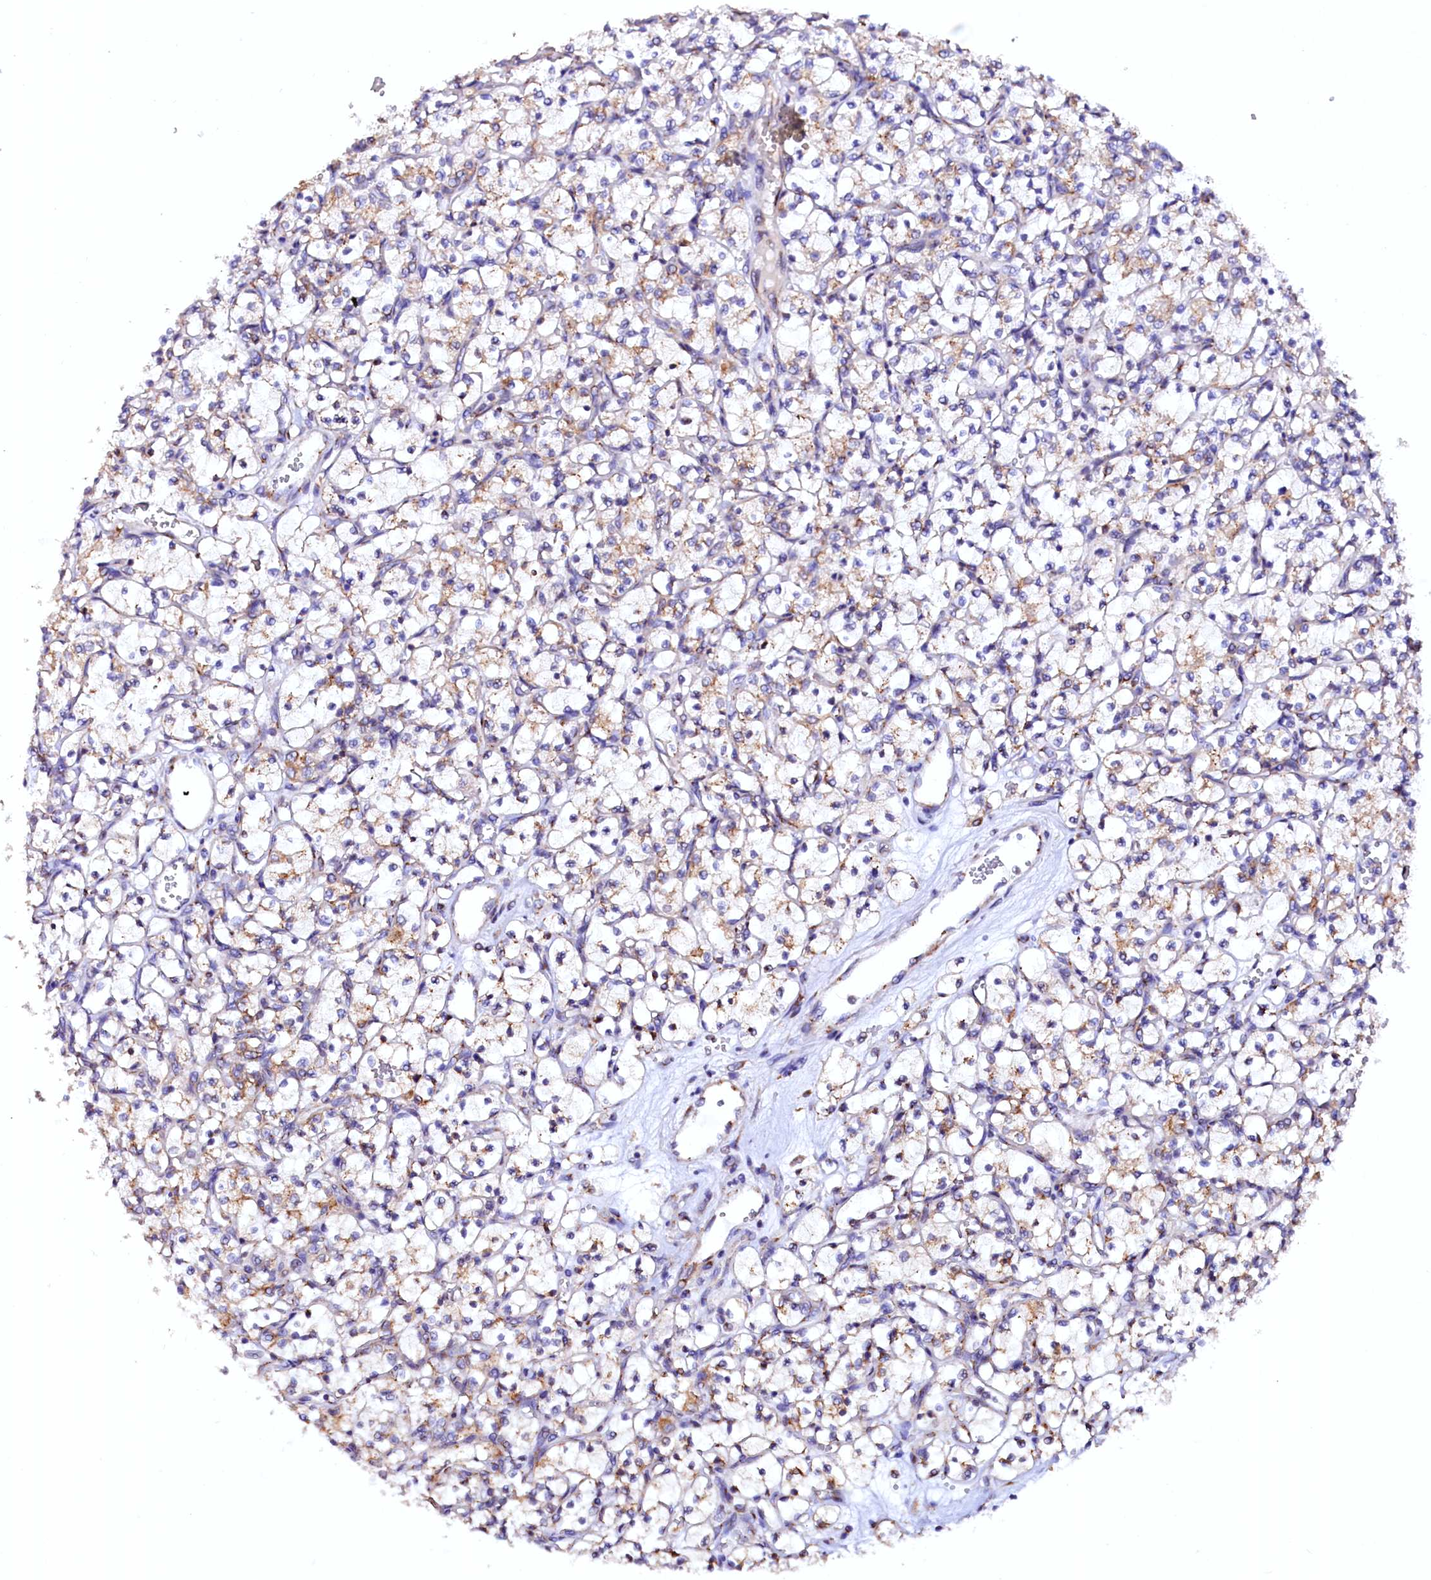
{"staining": {"intensity": "weak", "quantity": "25%-75%", "location": "cytoplasmic/membranous"}, "tissue": "renal cancer", "cell_type": "Tumor cells", "image_type": "cancer", "snomed": [{"axis": "morphology", "description": "Adenocarcinoma, NOS"}, {"axis": "topography", "description": "Kidney"}], "caption": "This photomicrograph reveals immunohistochemistry (IHC) staining of human adenocarcinoma (renal), with low weak cytoplasmic/membranous expression in approximately 25%-75% of tumor cells.", "gene": "LMAN1", "patient": {"sex": "female", "age": 69}}